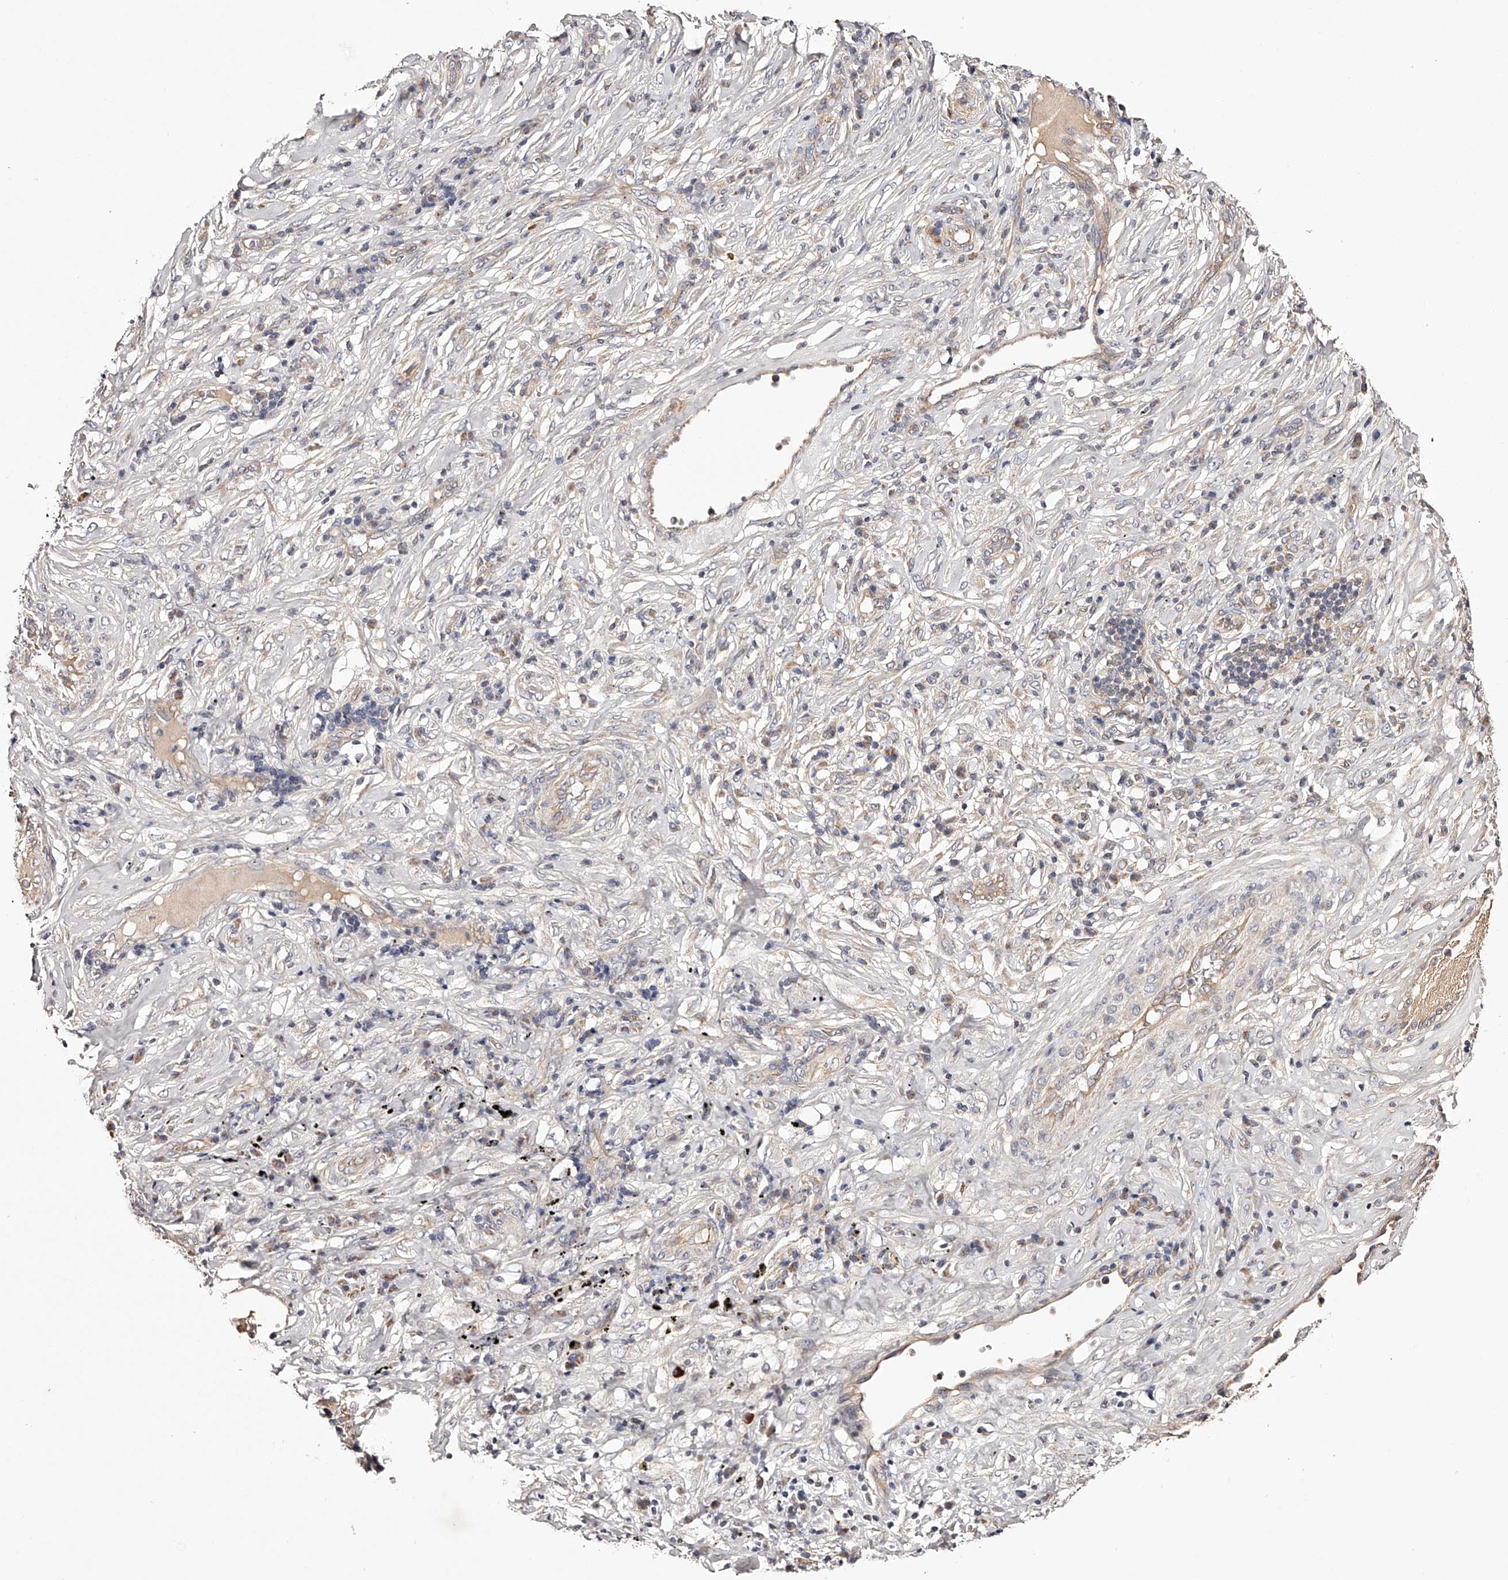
{"staining": {"intensity": "negative", "quantity": "none", "location": "none"}, "tissue": "lung cancer", "cell_type": "Tumor cells", "image_type": "cancer", "snomed": [{"axis": "morphology", "description": "Squamous cell carcinoma, NOS"}, {"axis": "topography", "description": "Lung"}], "caption": "Immunohistochemistry photomicrograph of neoplastic tissue: squamous cell carcinoma (lung) stained with DAB demonstrates no significant protein positivity in tumor cells. (DAB (3,3'-diaminobenzidine) IHC with hematoxylin counter stain).", "gene": "USP21", "patient": {"sex": "female", "age": 63}}